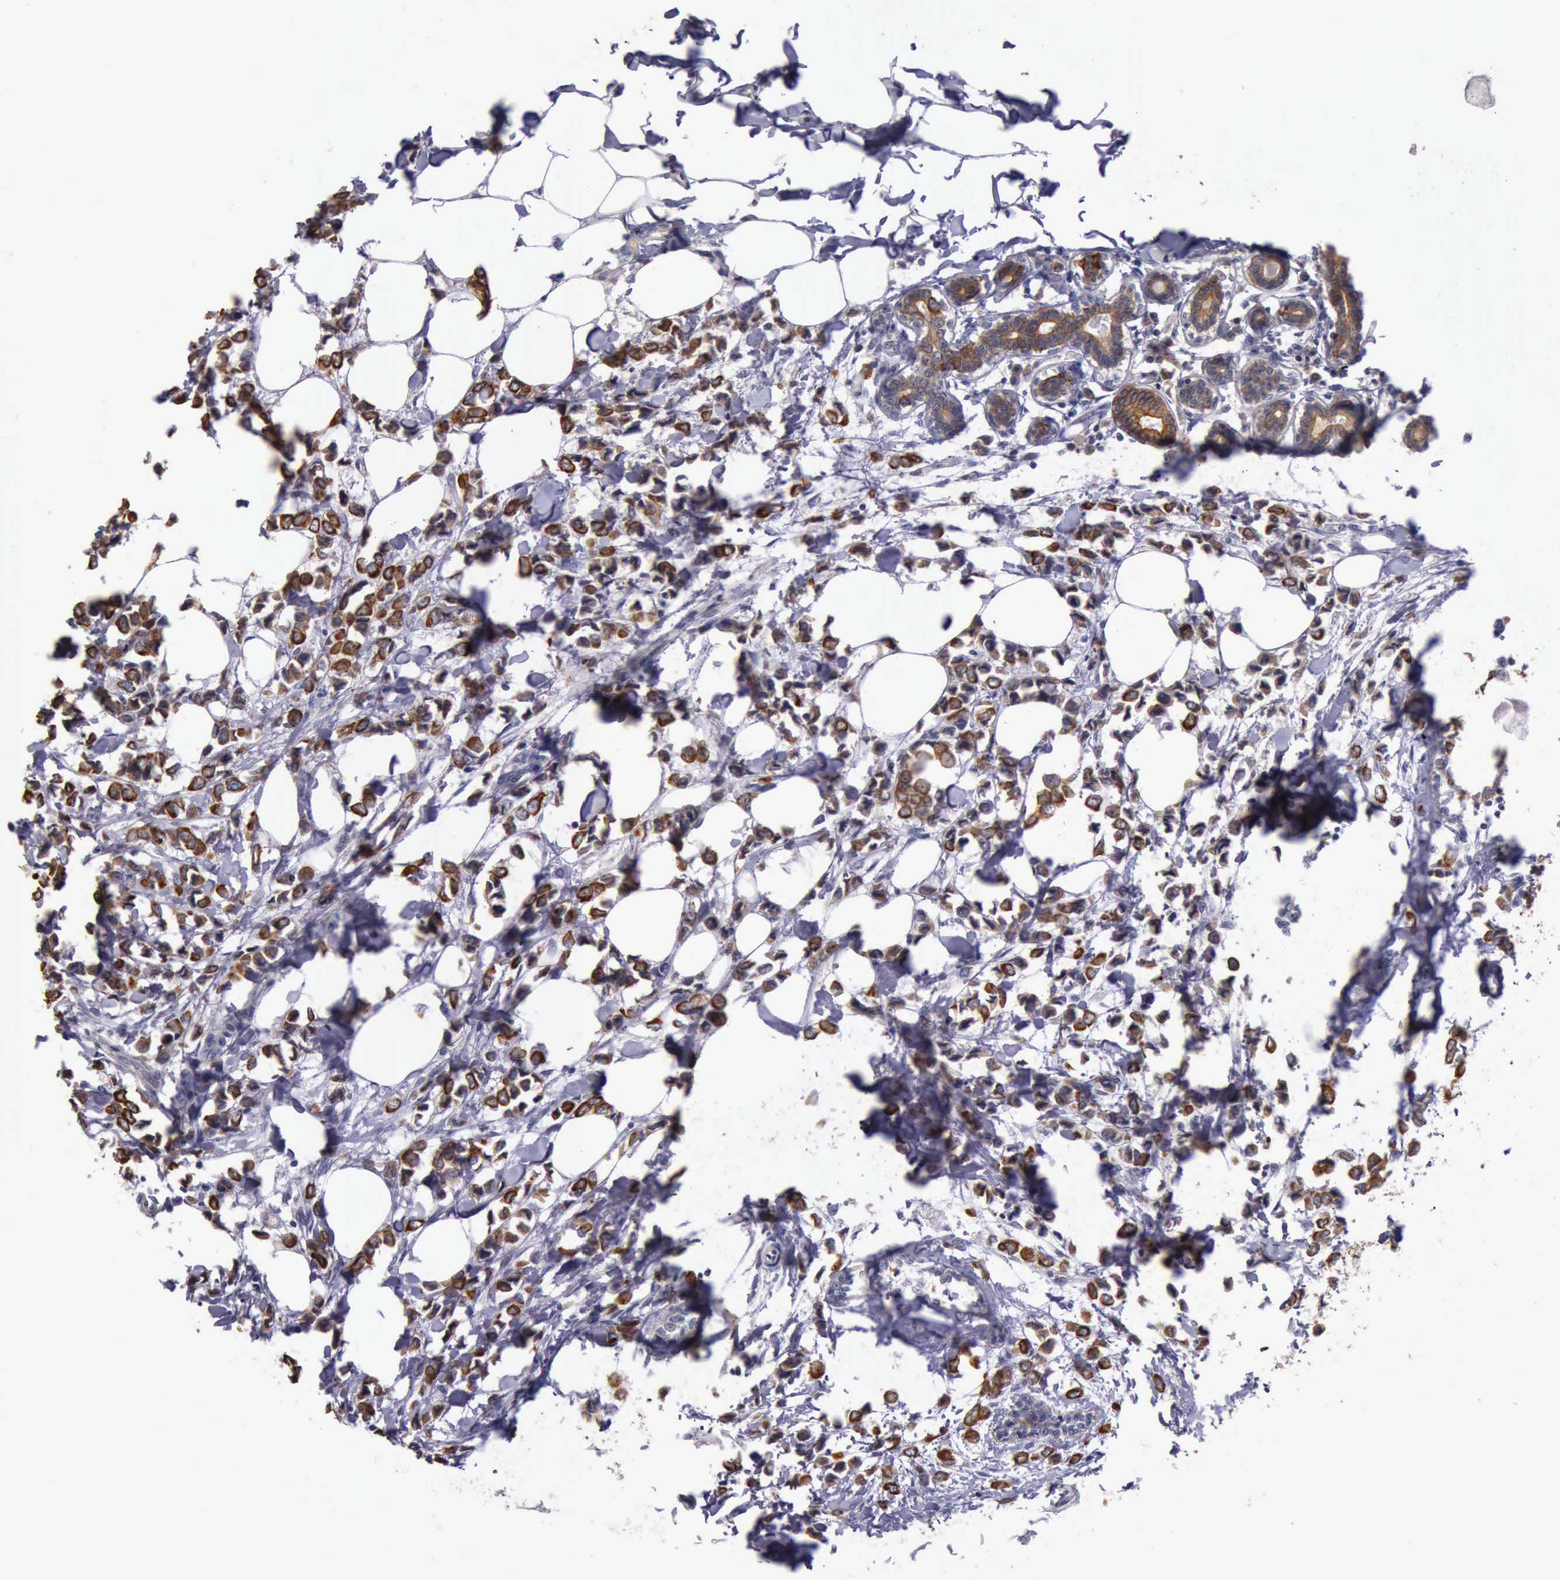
{"staining": {"intensity": "moderate", "quantity": ">75%", "location": "cytoplasmic/membranous"}, "tissue": "breast cancer", "cell_type": "Tumor cells", "image_type": "cancer", "snomed": [{"axis": "morphology", "description": "Lobular carcinoma"}, {"axis": "topography", "description": "Breast"}], "caption": "Moderate cytoplasmic/membranous positivity is seen in approximately >75% of tumor cells in lobular carcinoma (breast). (Brightfield microscopy of DAB IHC at high magnification).", "gene": "RAB39B", "patient": {"sex": "female", "age": 51}}